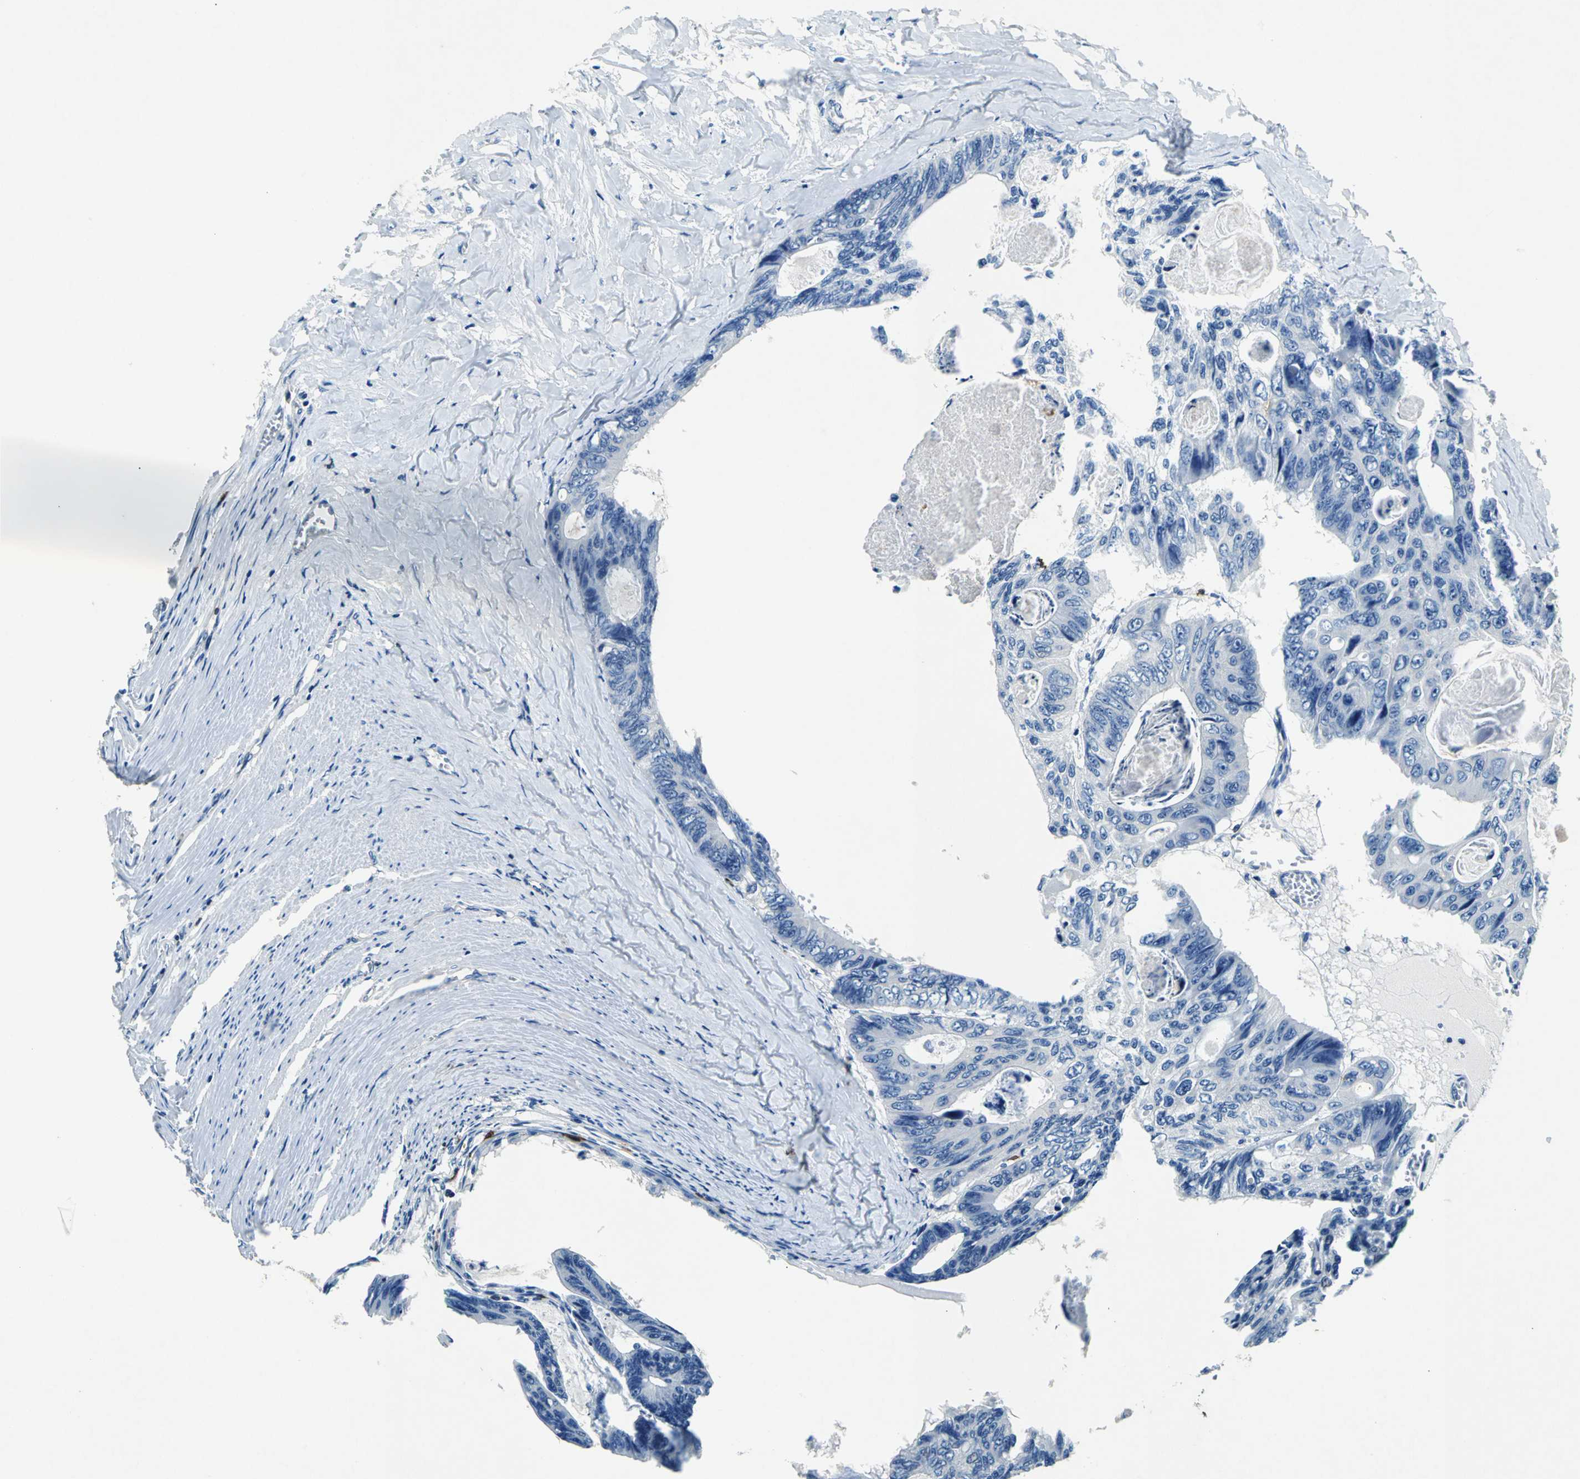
{"staining": {"intensity": "negative", "quantity": "none", "location": "none"}, "tissue": "colorectal cancer", "cell_type": "Tumor cells", "image_type": "cancer", "snomed": [{"axis": "morphology", "description": "Adenocarcinoma, NOS"}, {"axis": "topography", "description": "Colon"}], "caption": "Colorectal cancer was stained to show a protein in brown. There is no significant expression in tumor cells.", "gene": "RPS13", "patient": {"sex": "female", "age": 55}}